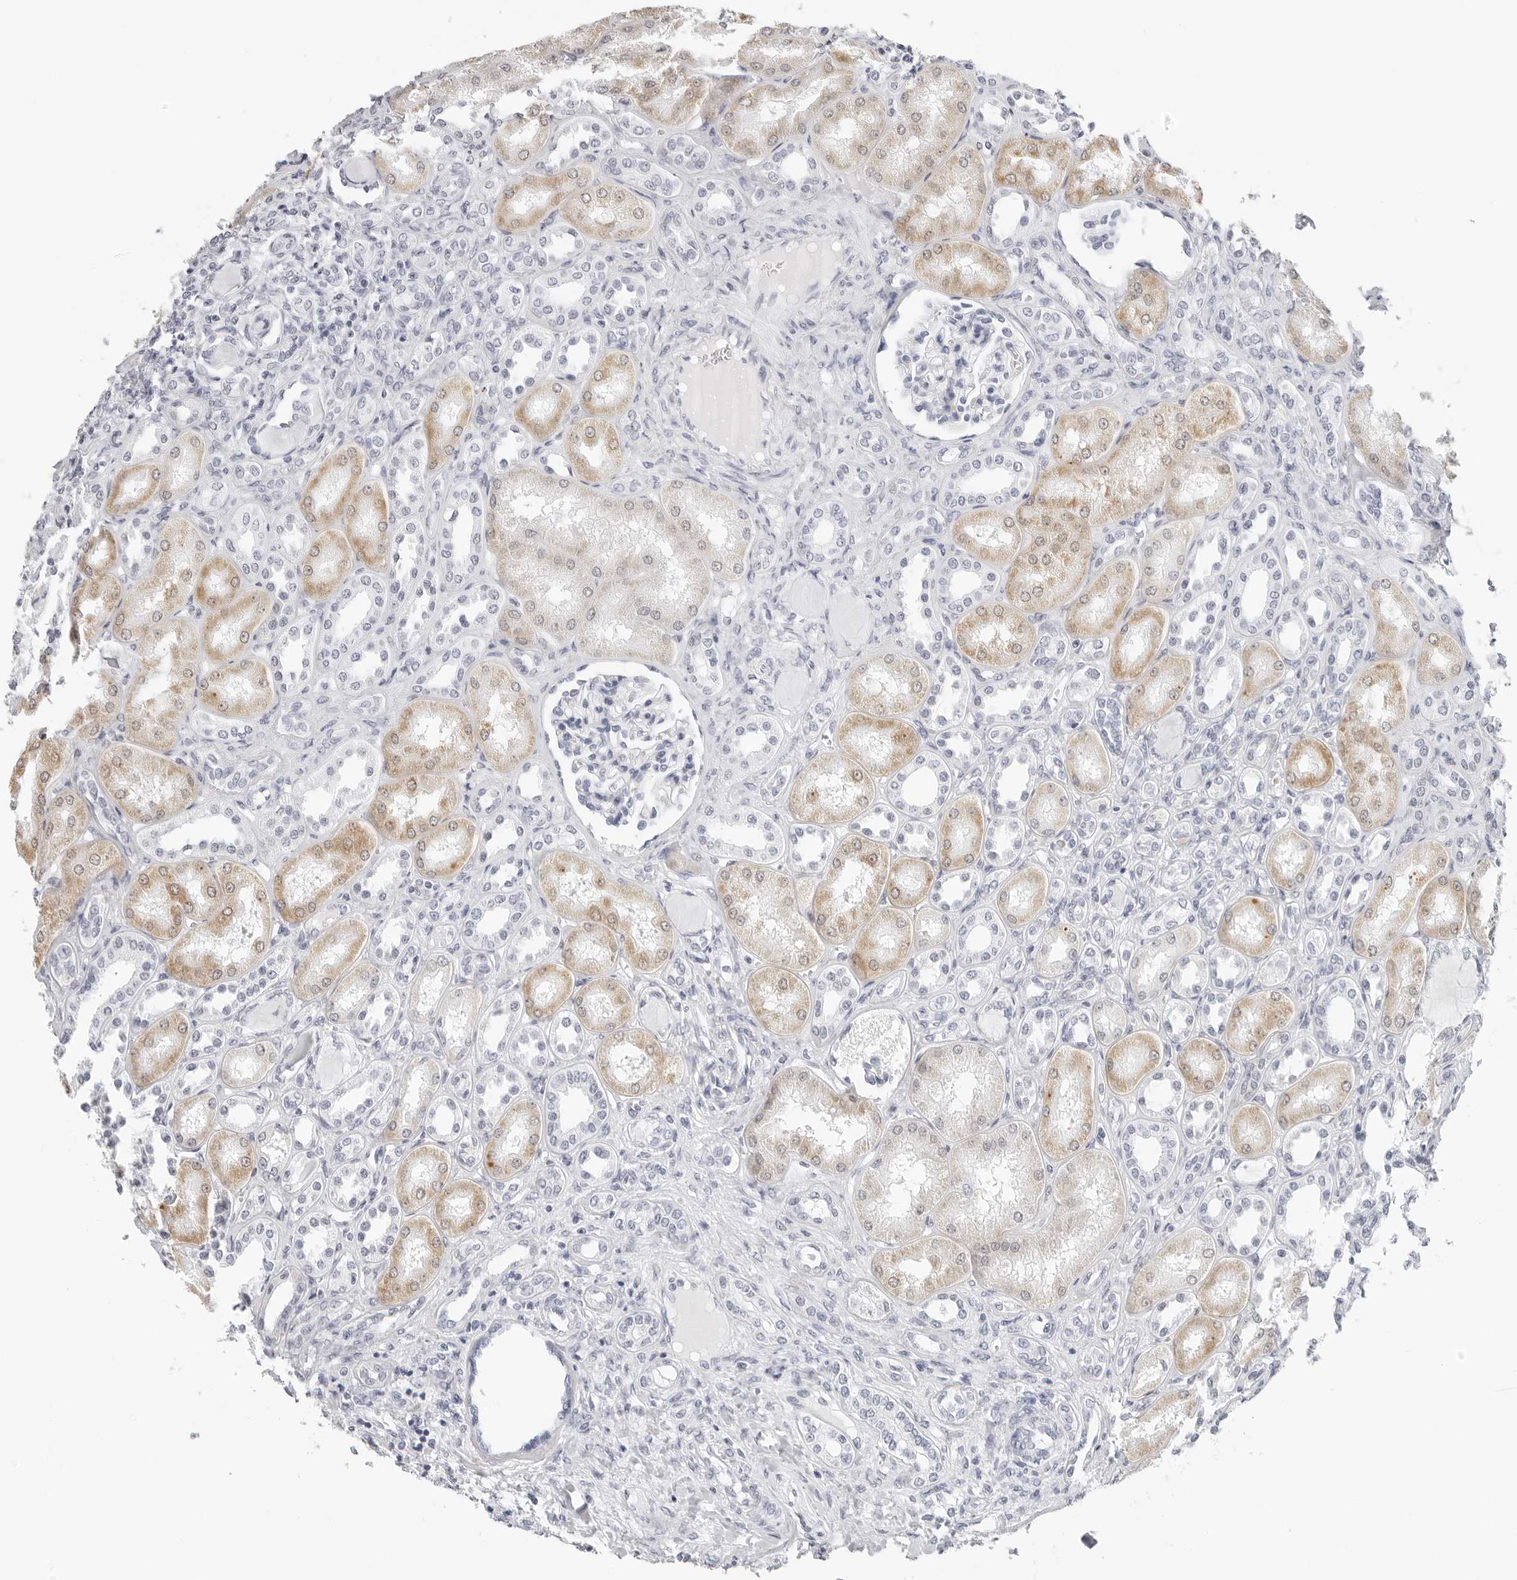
{"staining": {"intensity": "negative", "quantity": "none", "location": "none"}, "tissue": "kidney", "cell_type": "Cells in glomeruli", "image_type": "normal", "snomed": [{"axis": "morphology", "description": "Normal tissue, NOS"}, {"axis": "topography", "description": "Kidney"}], "caption": "Protein analysis of benign kidney demonstrates no significant positivity in cells in glomeruli. (DAB immunohistochemistry, high magnification).", "gene": "AGMAT", "patient": {"sex": "male", "age": 7}}